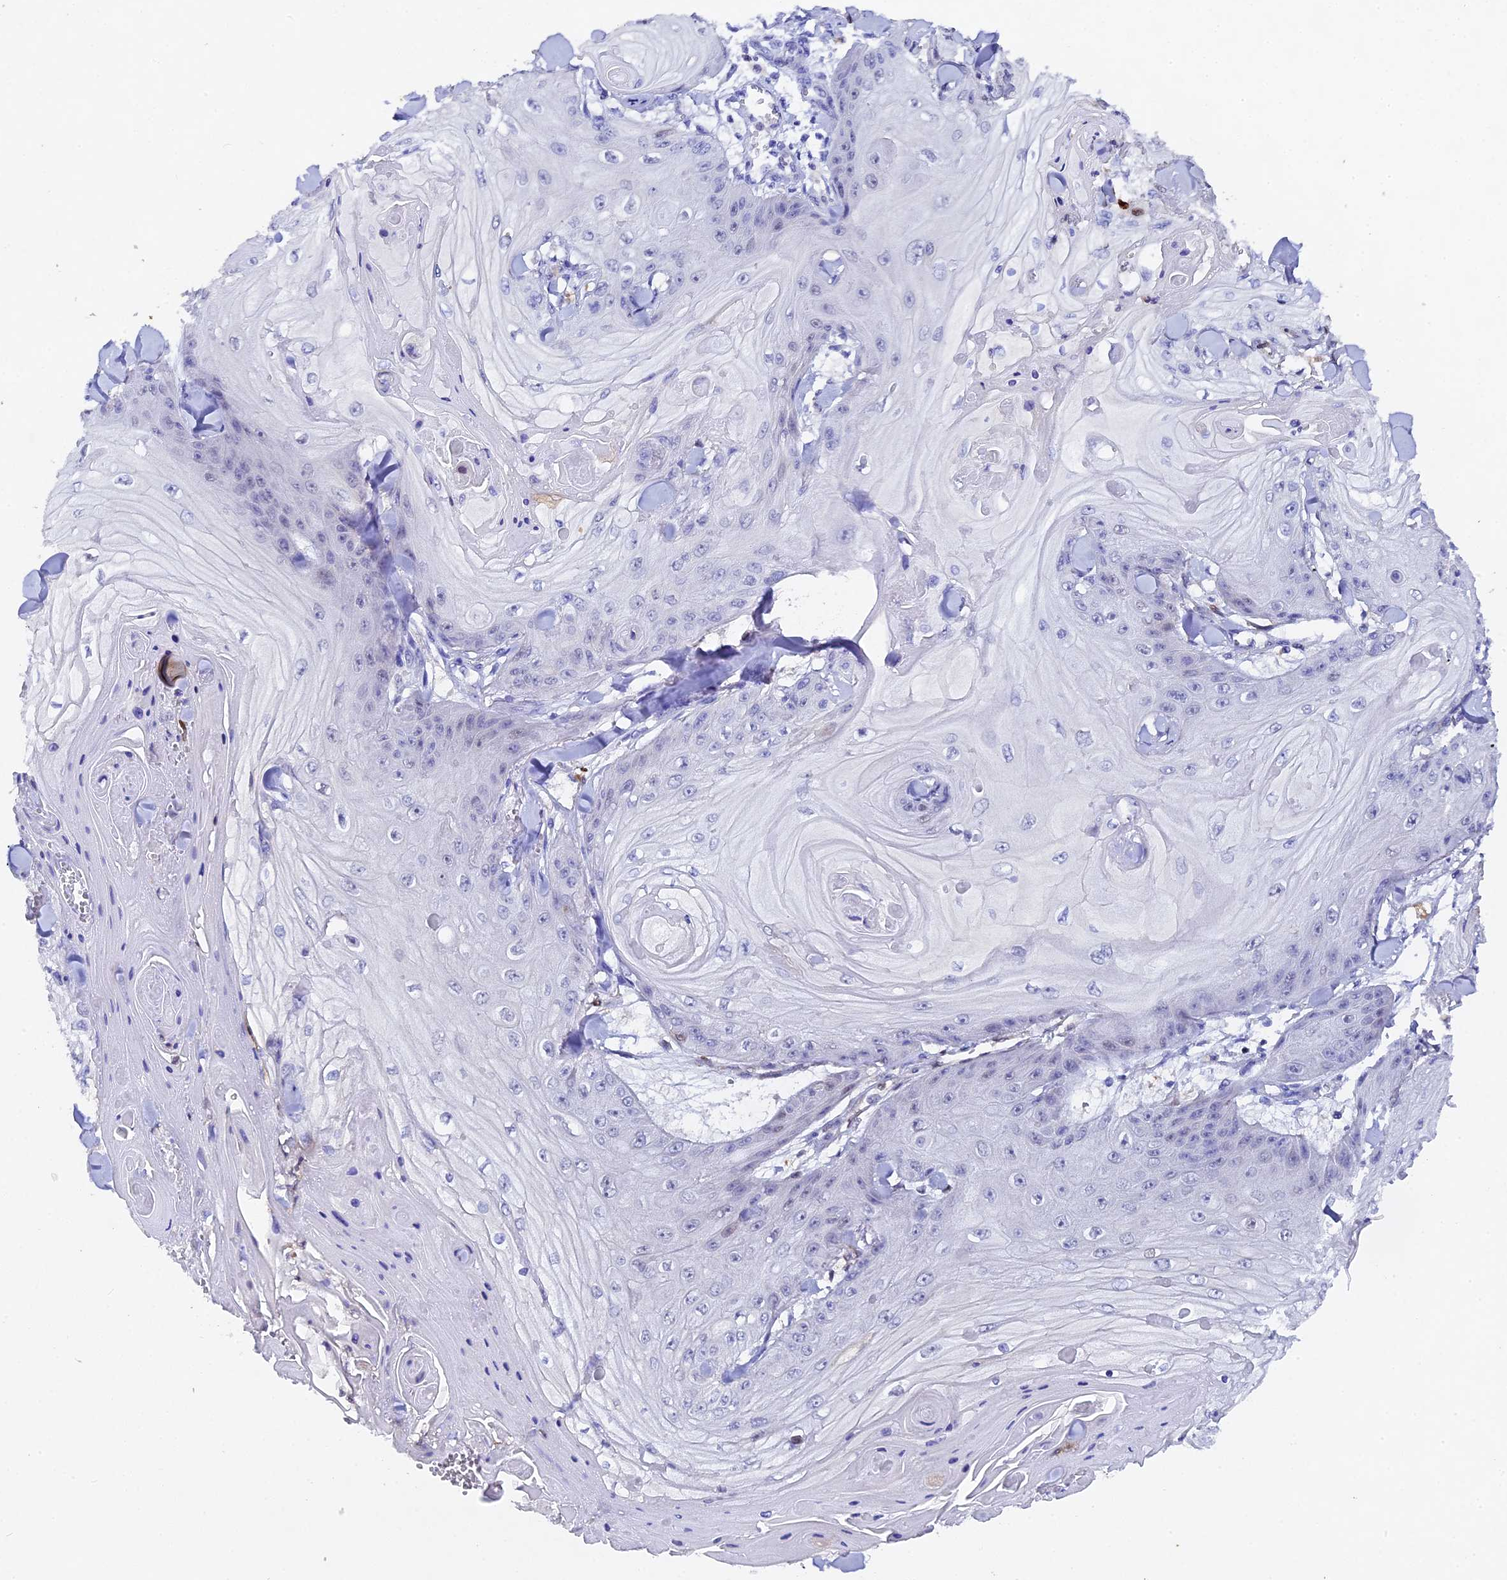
{"staining": {"intensity": "negative", "quantity": "none", "location": "none"}, "tissue": "skin cancer", "cell_type": "Tumor cells", "image_type": "cancer", "snomed": [{"axis": "morphology", "description": "Squamous cell carcinoma, NOS"}, {"axis": "topography", "description": "Skin"}], "caption": "High magnification brightfield microscopy of skin cancer stained with DAB (3,3'-diaminobenzidine) (brown) and counterstained with hematoxylin (blue): tumor cells show no significant positivity. (Immunohistochemistry, brightfield microscopy, high magnification).", "gene": "TGDS", "patient": {"sex": "male", "age": 74}}